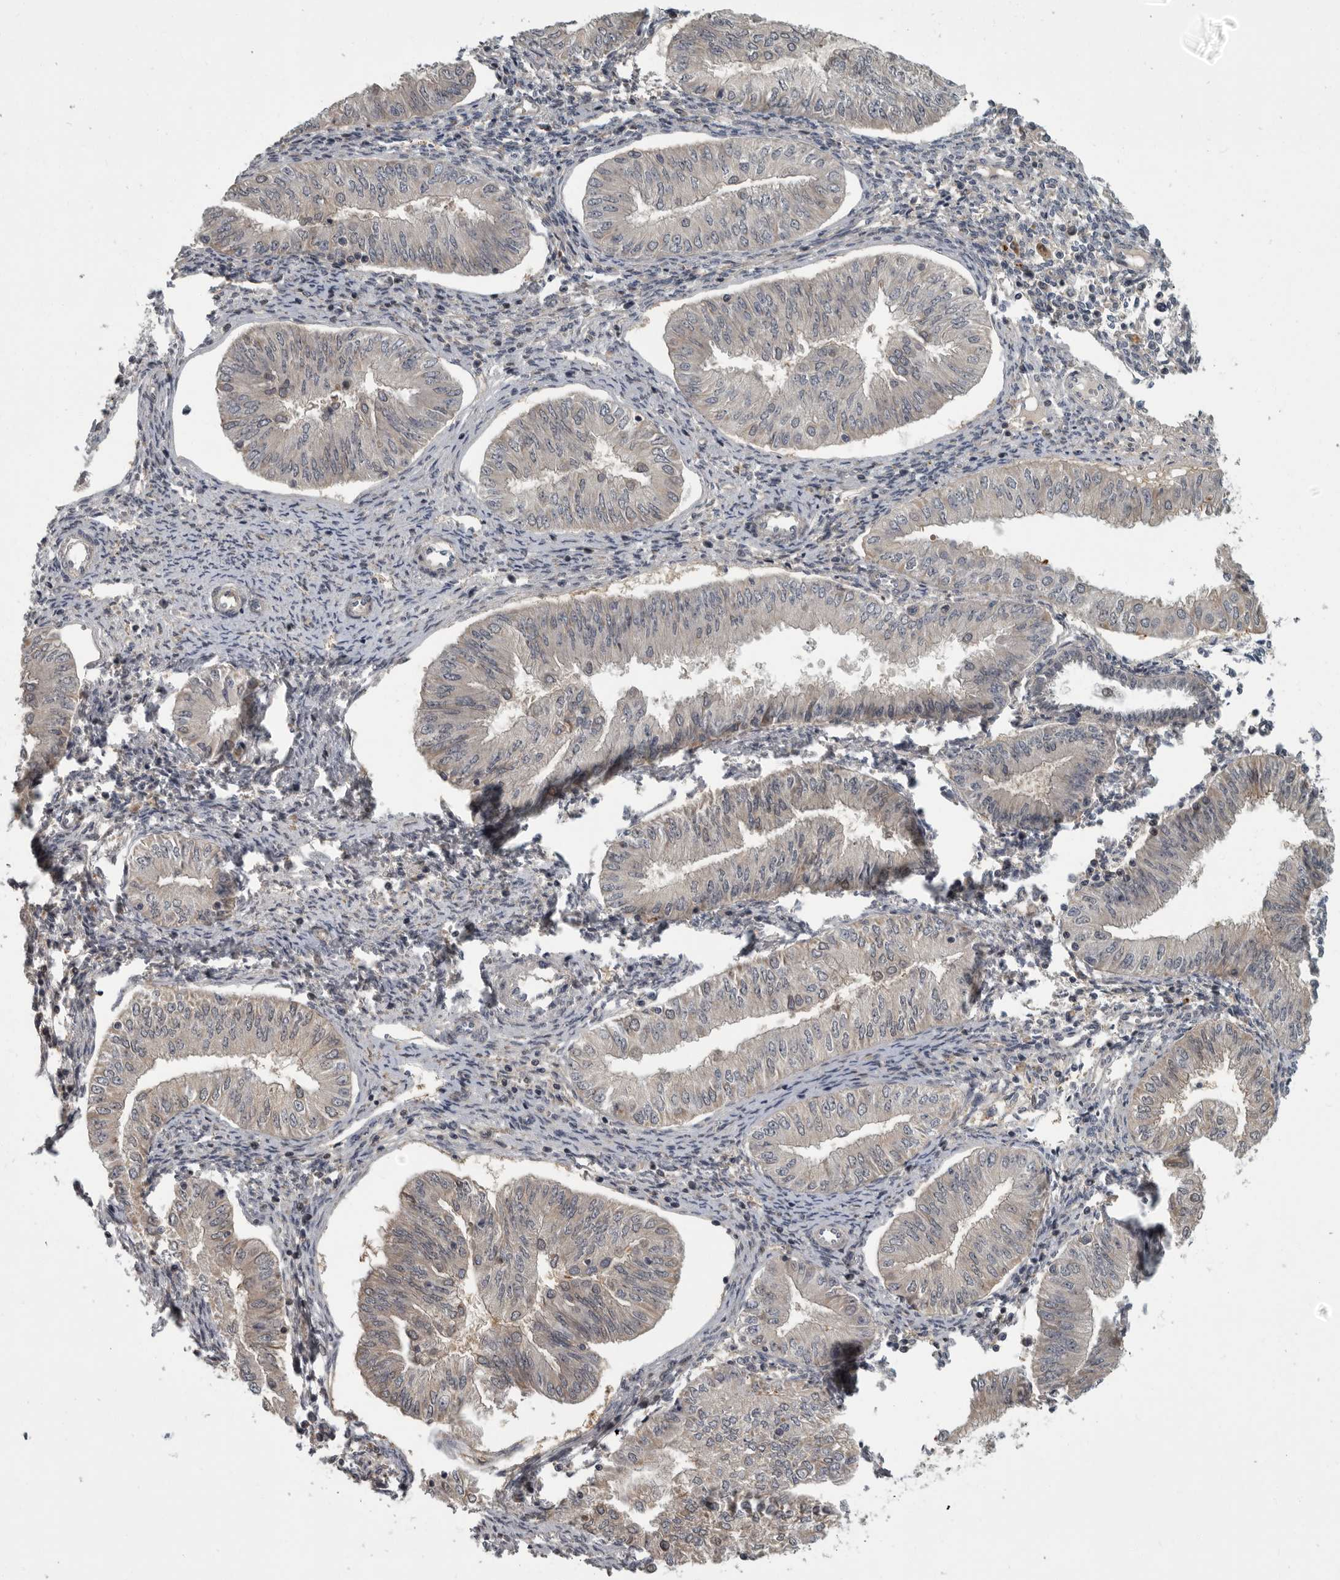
{"staining": {"intensity": "weak", "quantity": "<25%", "location": "cytoplasmic/membranous"}, "tissue": "endometrial cancer", "cell_type": "Tumor cells", "image_type": "cancer", "snomed": [{"axis": "morphology", "description": "Normal tissue, NOS"}, {"axis": "morphology", "description": "Adenocarcinoma, NOS"}, {"axis": "topography", "description": "Endometrium"}], "caption": "Human endometrial cancer stained for a protein using immunohistochemistry exhibits no positivity in tumor cells.", "gene": "PDE7A", "patient": {"sex": "female", "age": 53}}